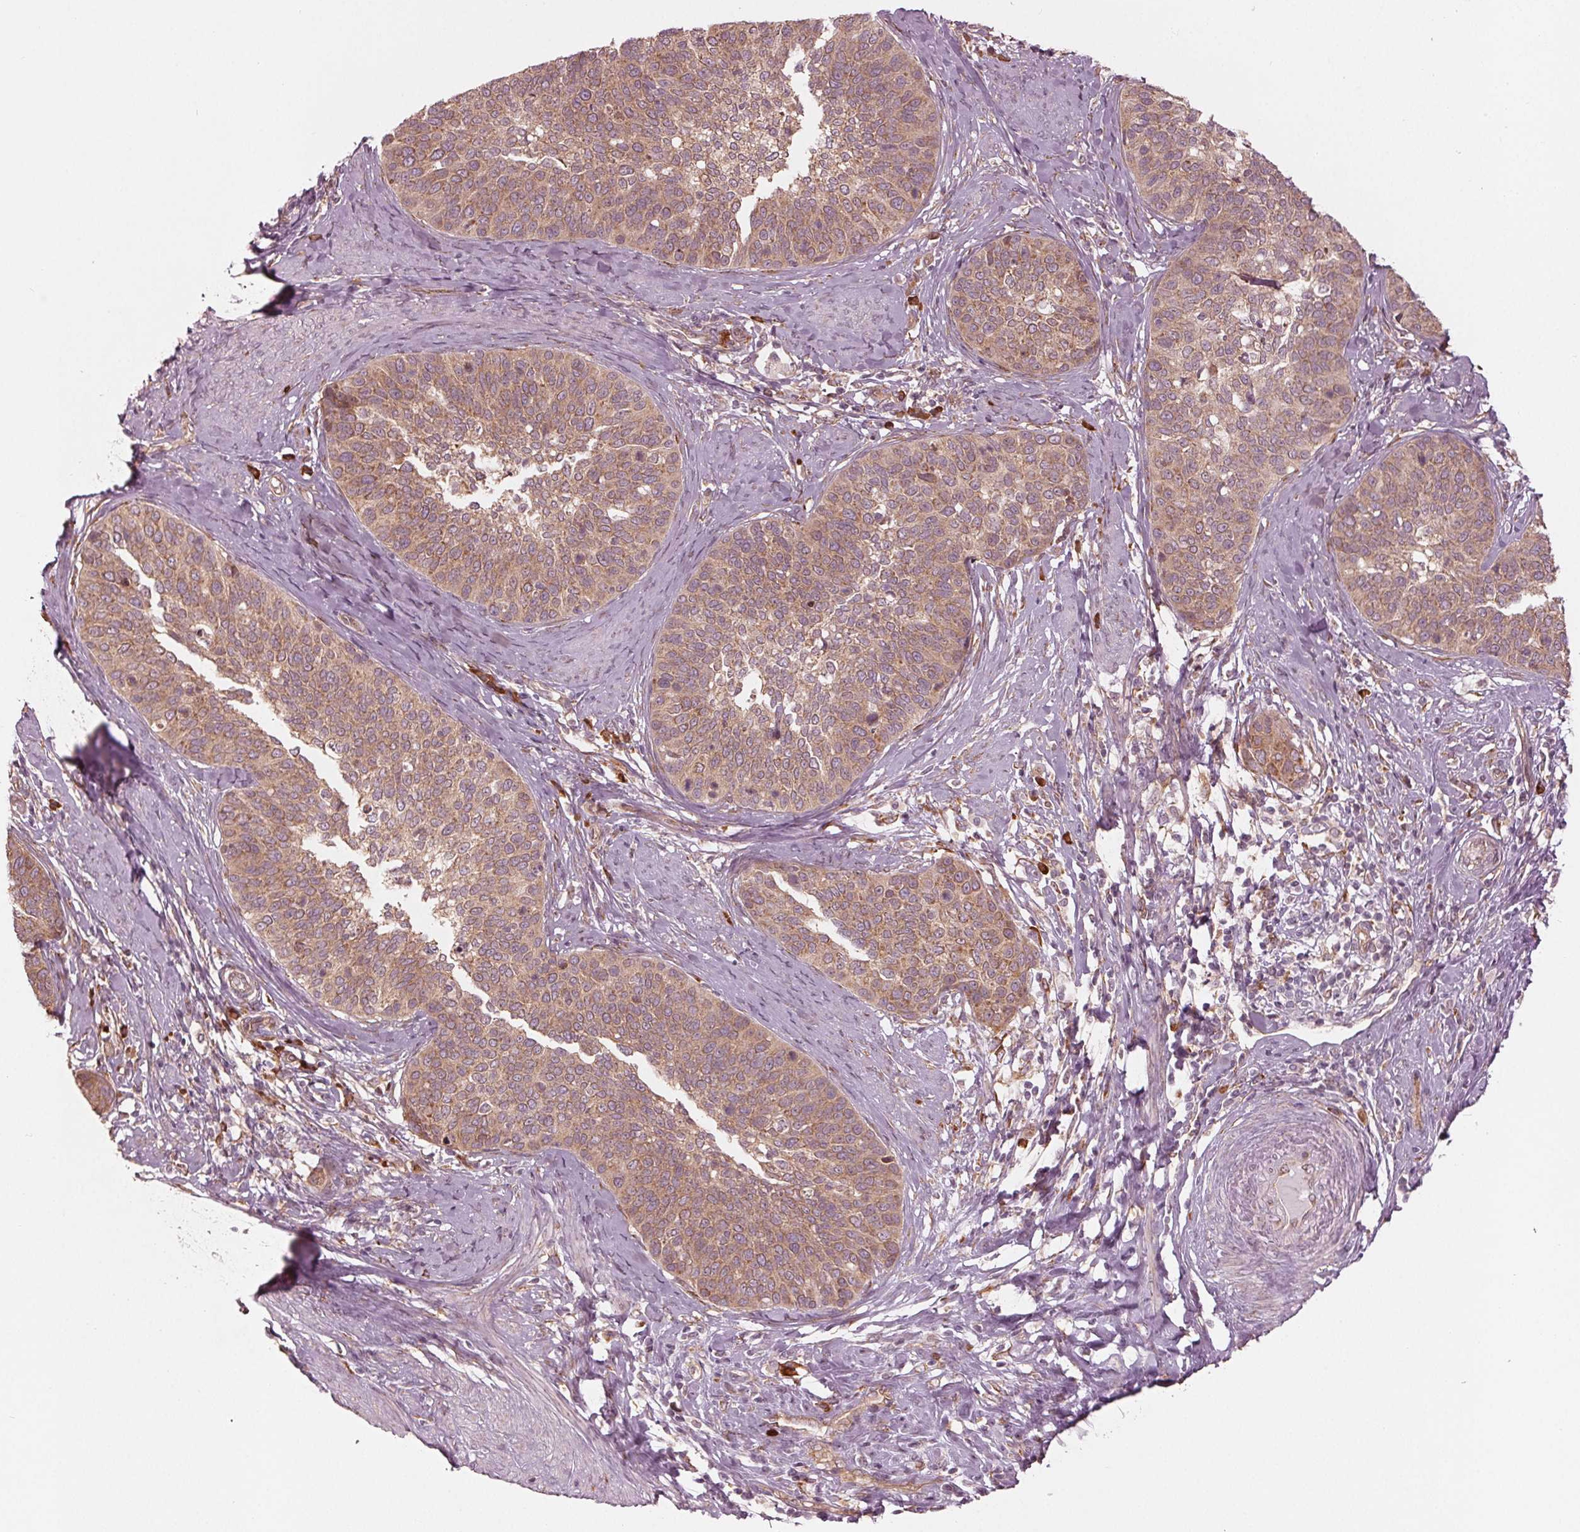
{"staining": {"intensity": "moderate", "quantity": ">75%", "location": "cytoplasmic/membranous"}, "tissue": "cervical cancer", "cell_type": "Tumor cells", "image_type": "cancer", "snomed": [{"axis": "morphology", "description": "Squamous cell carcinoma, NOS"}, {"axis": "topography", "description": "Cervix"}], "caption": "Immunohistochemistry (IHC) staining of cervical cancer (squamous cell carcinoma), which reveals medium levels of moderate cytoplasmic/membranous expression in approximately >75% of tumor cells indicating moderate cytoplasmic/membranous protein positivity. The staining was performed using DAB (3,3'-diaminobenzidine) (brown) for protein detection and nuclei were counterstained in hematoxylin (blue).", "gene": "CMIP", "patient": {"sex": "female", "age": 69}}